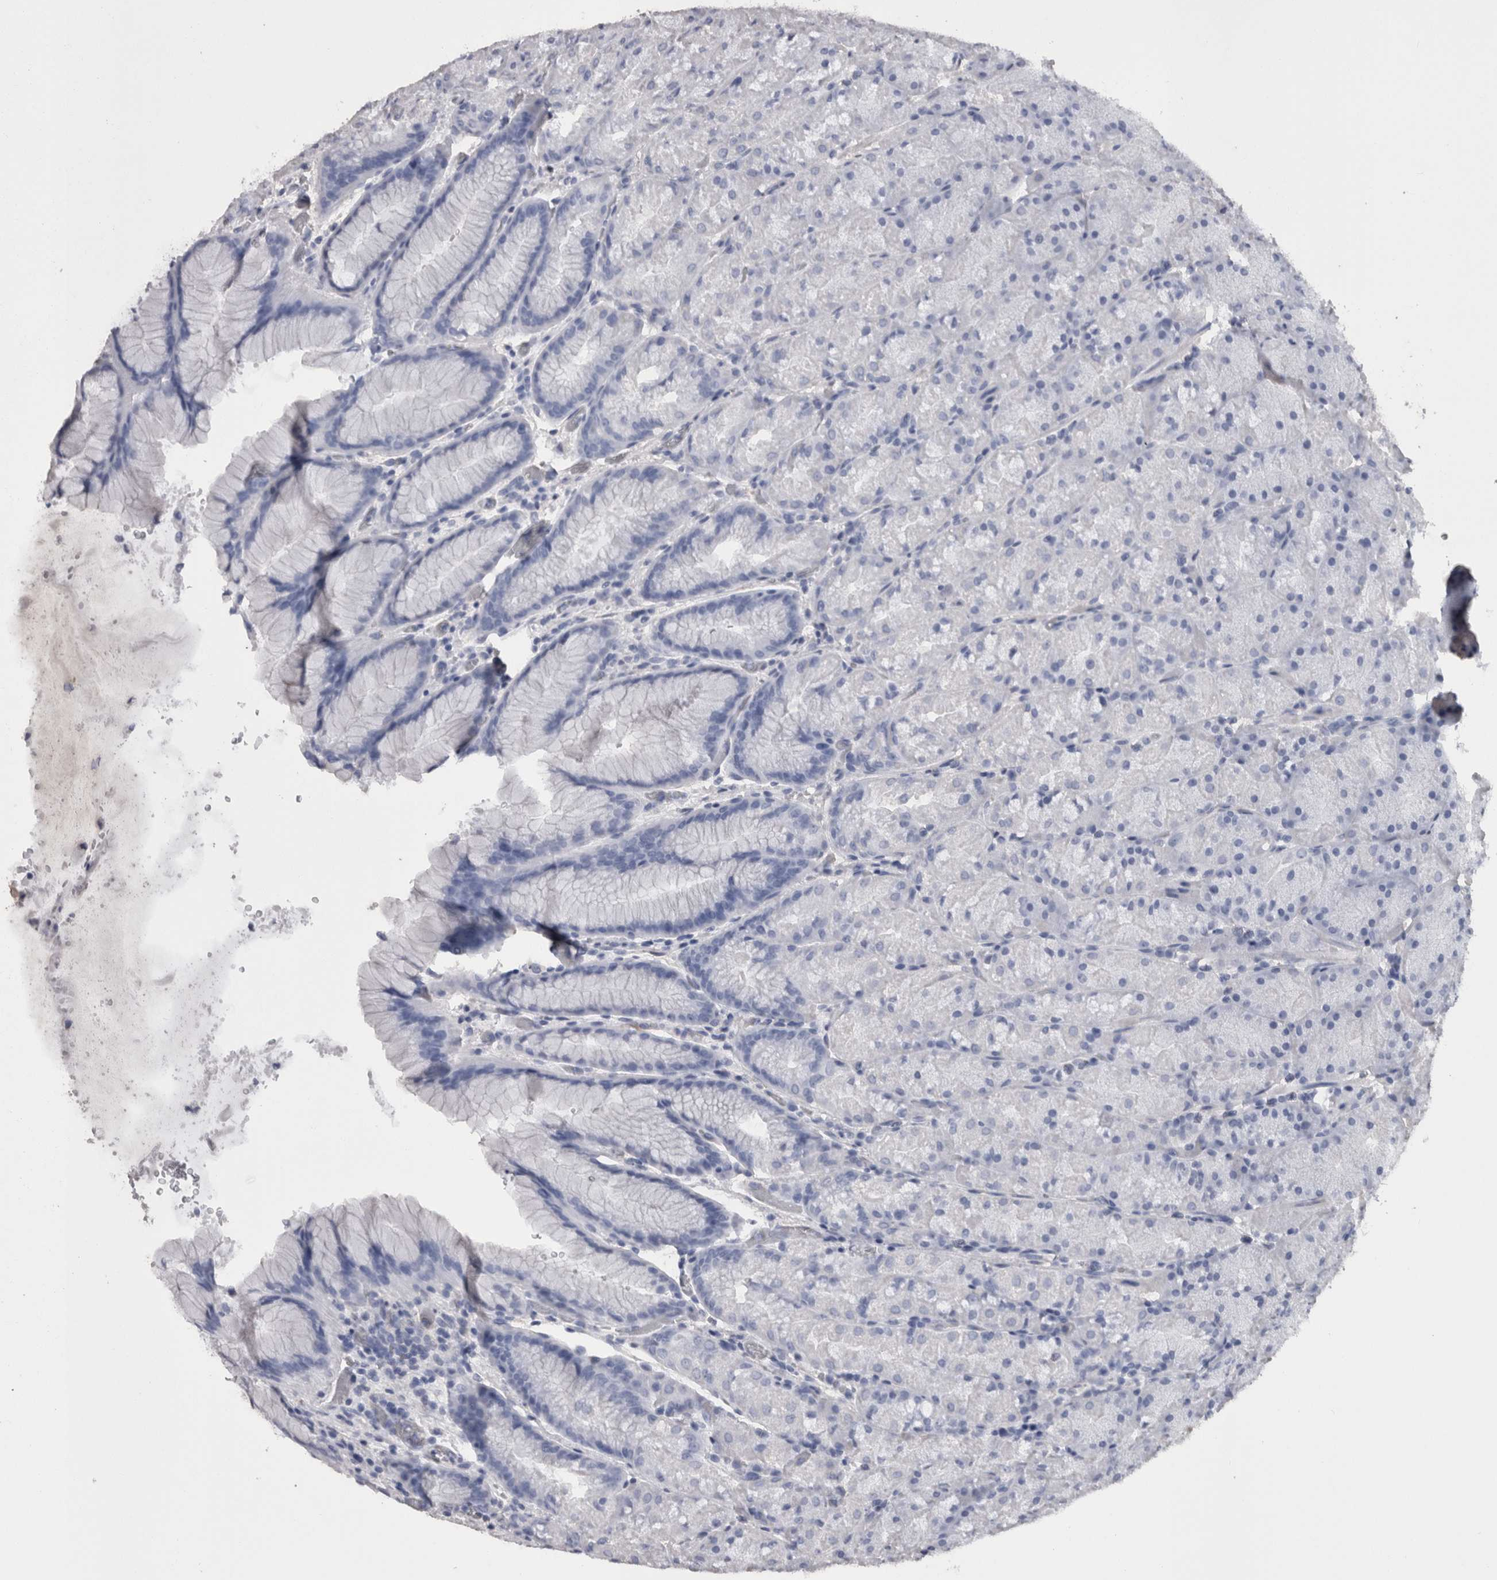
{"staining": {"intensity": "negative", "quantity": "none", "location": "none"}, "tissue": "stomach", "cell_type": "Glandular cells", "image_type": "normal", "snomed": [{"axis": "morphology", "description": "Normal tissue, NOS"}, {"axis": "topography", "description": "Stomach, upper"}, {"axis": "topography", "description": "Stomach"}], "caption": "A high-resolution micrograph shows immunohistochemistry (IHC) staining of unremarkable stomach, which exhibits no significant staining in glandular cells.", "gene": "STC1", "patient": {"sex": "male", "age": 48}}